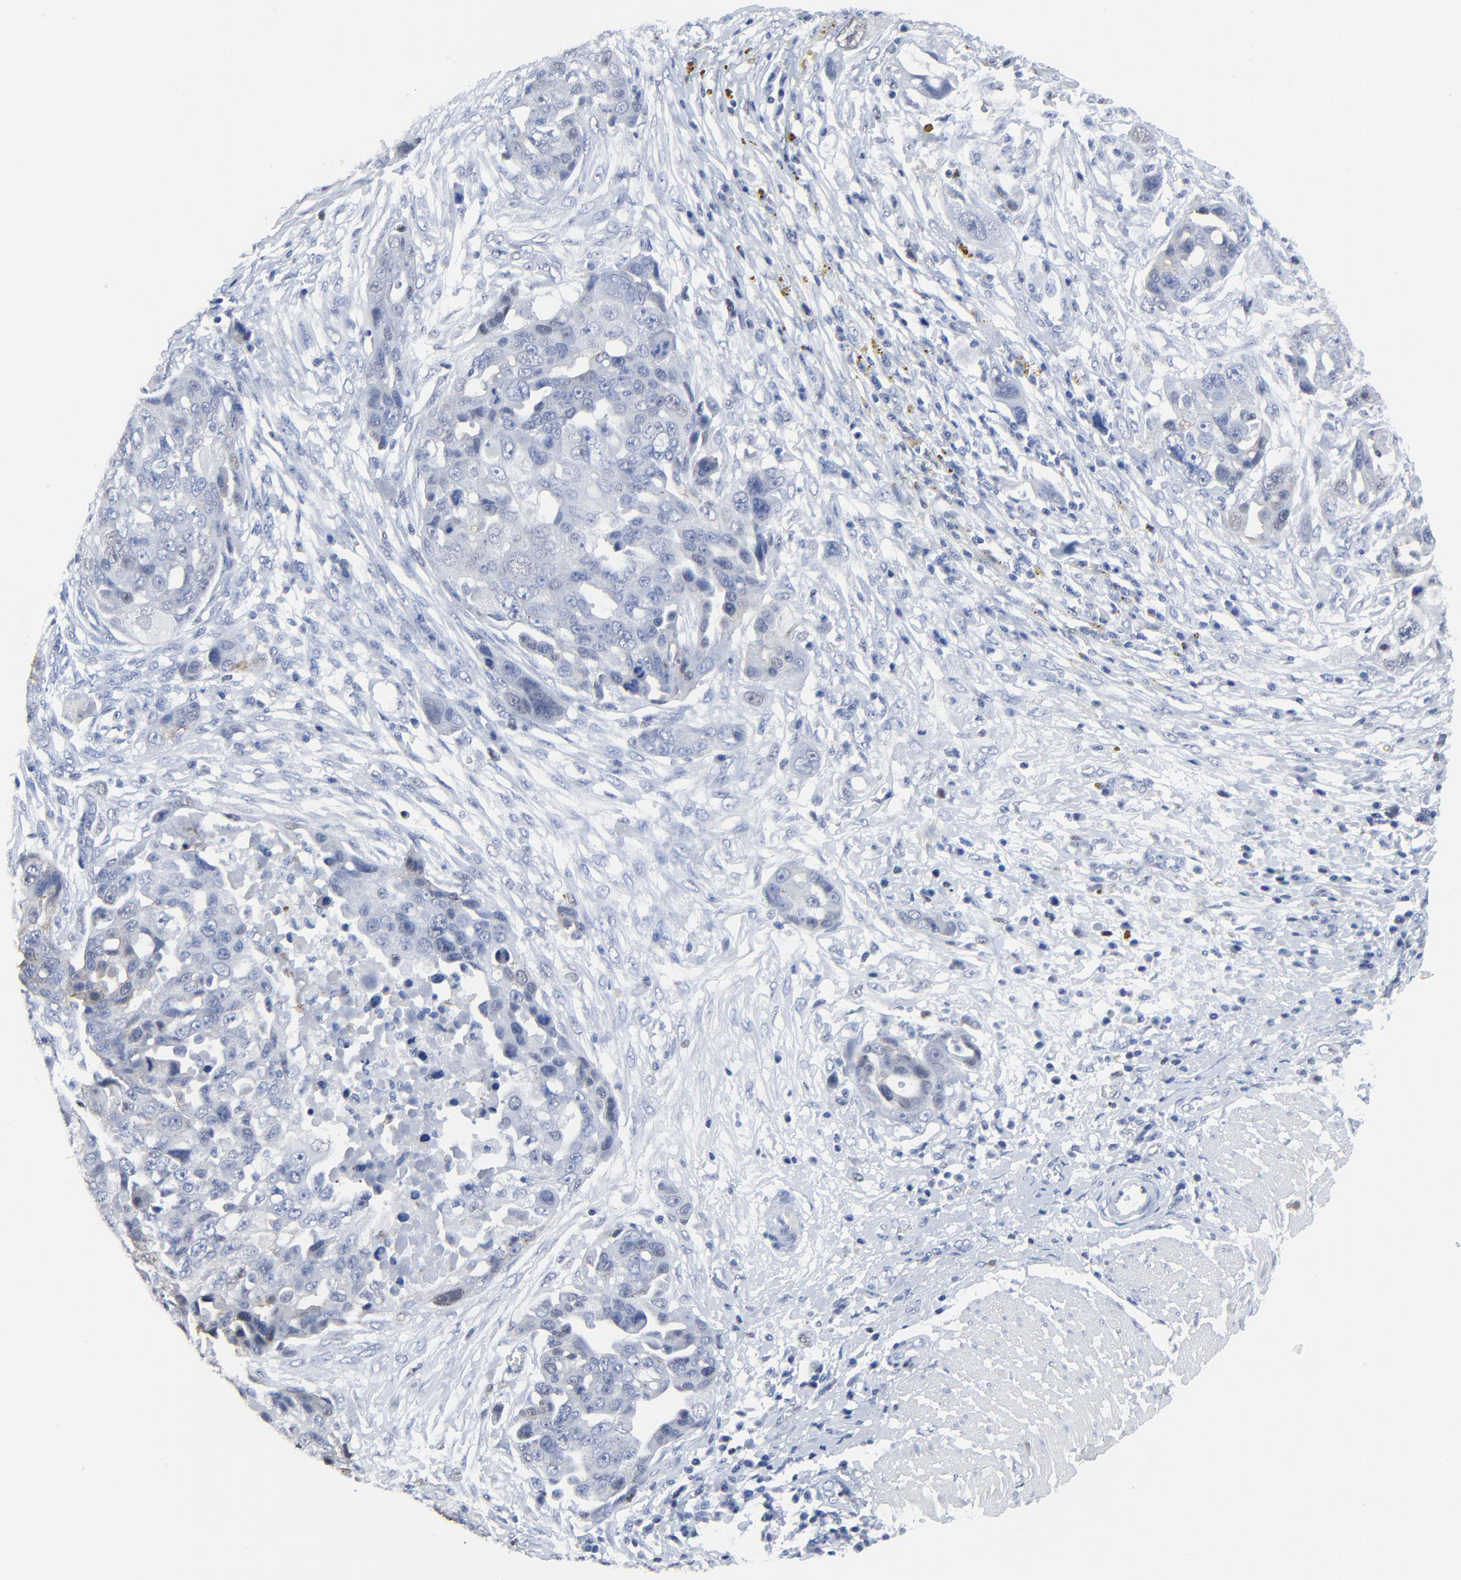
{"staining": {"intensity": "negative", "quantity": "none", "location": "none"}, "tissue": "ovarian cancer", "cell_type": "Tumor cells", "image_type": "cancer", "snomed": [{"axis": "morphology", "description": "Carcinoma, endometroid"}, {"axis": "topography", "description": "Ovary"}], "caption": "Protein analysis of ovarian endometroid carcinoma demonstrates no significant positivity in tumor cells. (Stains: DAB immunohistochemistry (IHC) with hematoxylin counter stain, Microscopy: brightfield microscopy at high magnification).", "gene": "BIRC3", "patient": {"sex": "female", "age": 75}}